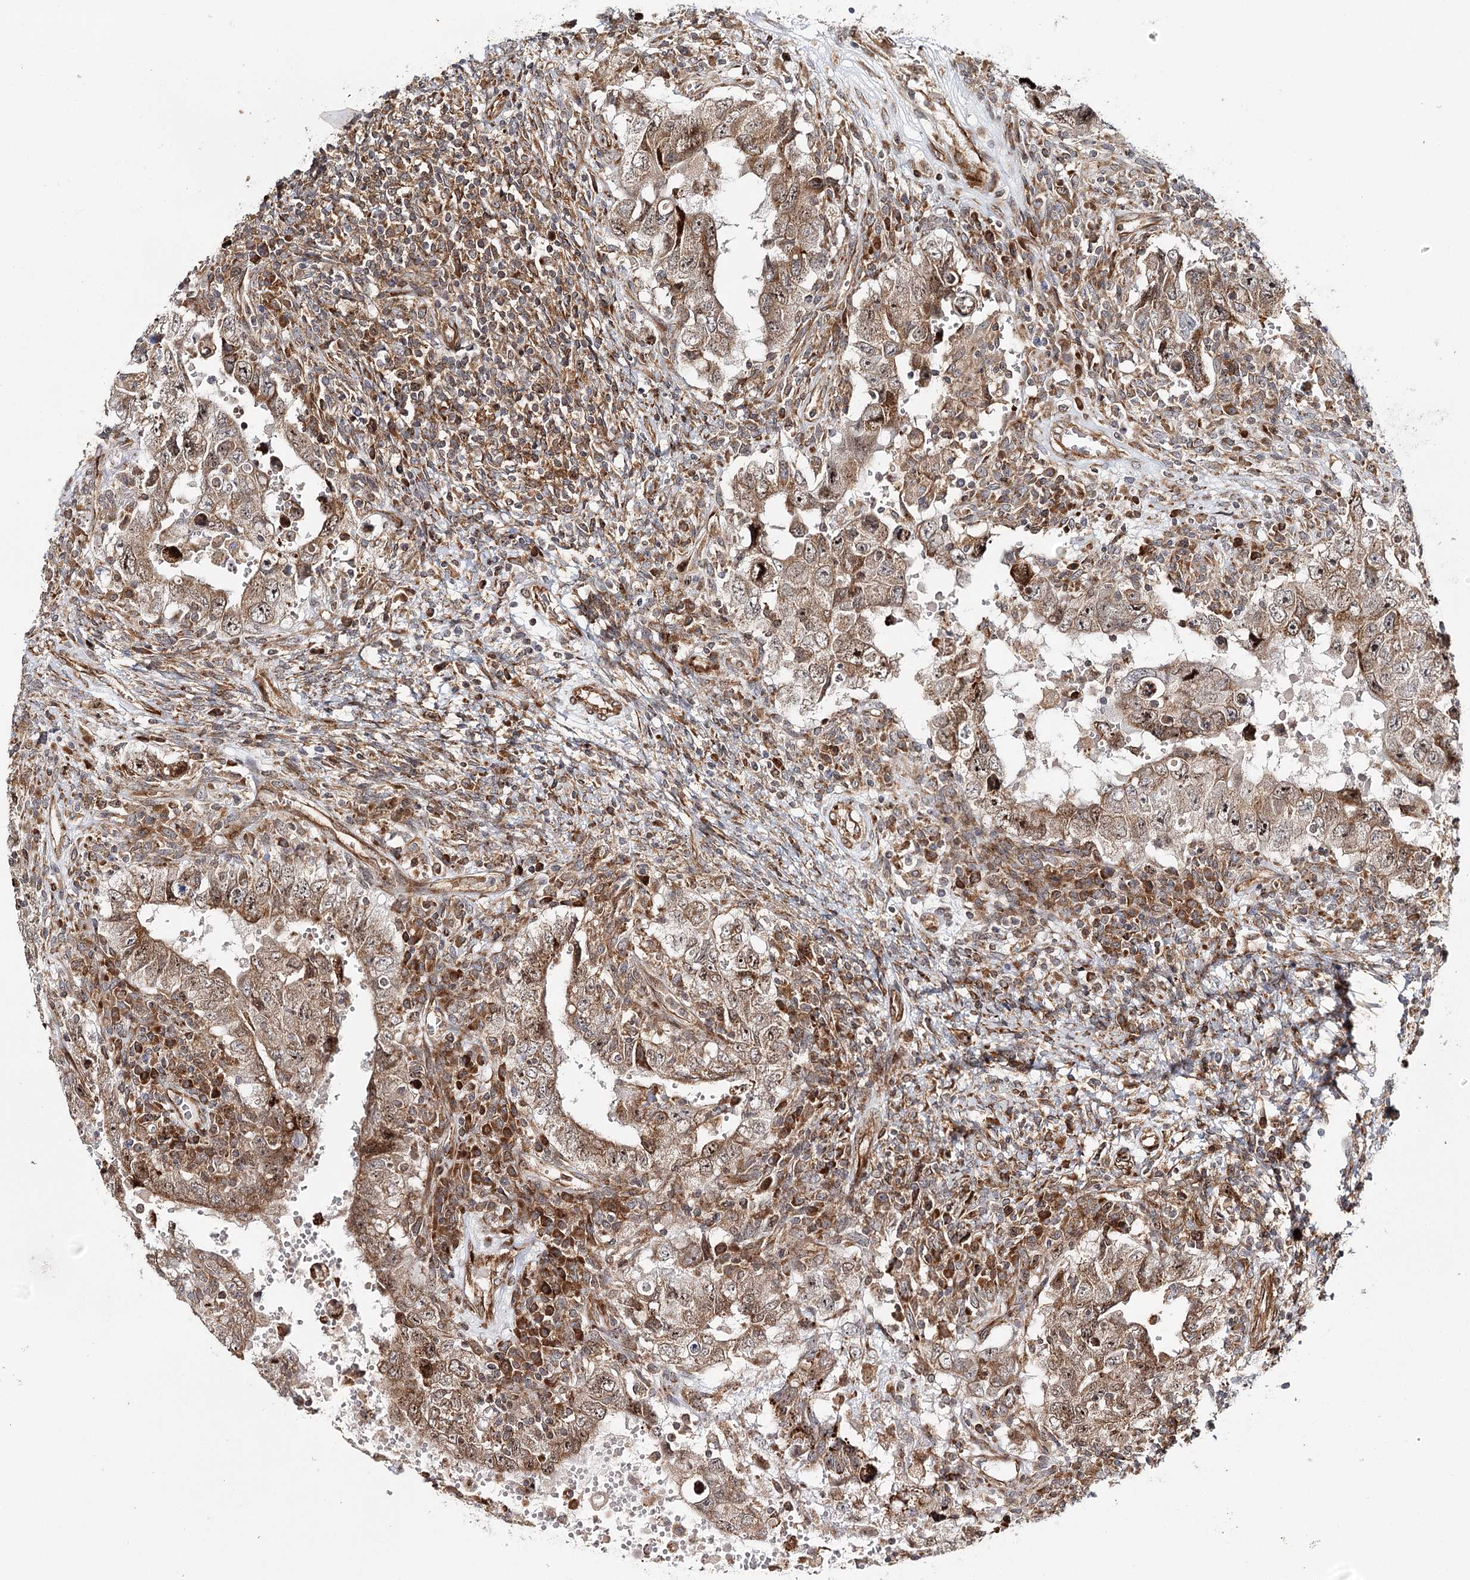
{"staining": {"intensity": "moderate", "quantity": ">75%", "location": "cytoplasmic/membranous,nuclear"}, "tissue": "testis cancer", "cell_type": "Tumor cells", "image_type": "cancer", "snomed": [{"axis": "morphology", "description": "Carcinoma, Embryonal, NOS"}, {"axis": "topography", "description": "Testis"}], "caption": "Immunohistochemistry image of neoplastic tissue: human embryonal carcinoma (testis) stained using immunohistochemistry (IHC) shows medium levels of moderate protein expression localized specifically in the cytoplasmic/membranous and nuclear of tumor cells, appearing as a cytoplasmic/membranous and nuclear brown color.", "gene": "MKNK1", "patient": {"sex": "male", "age": 26}}